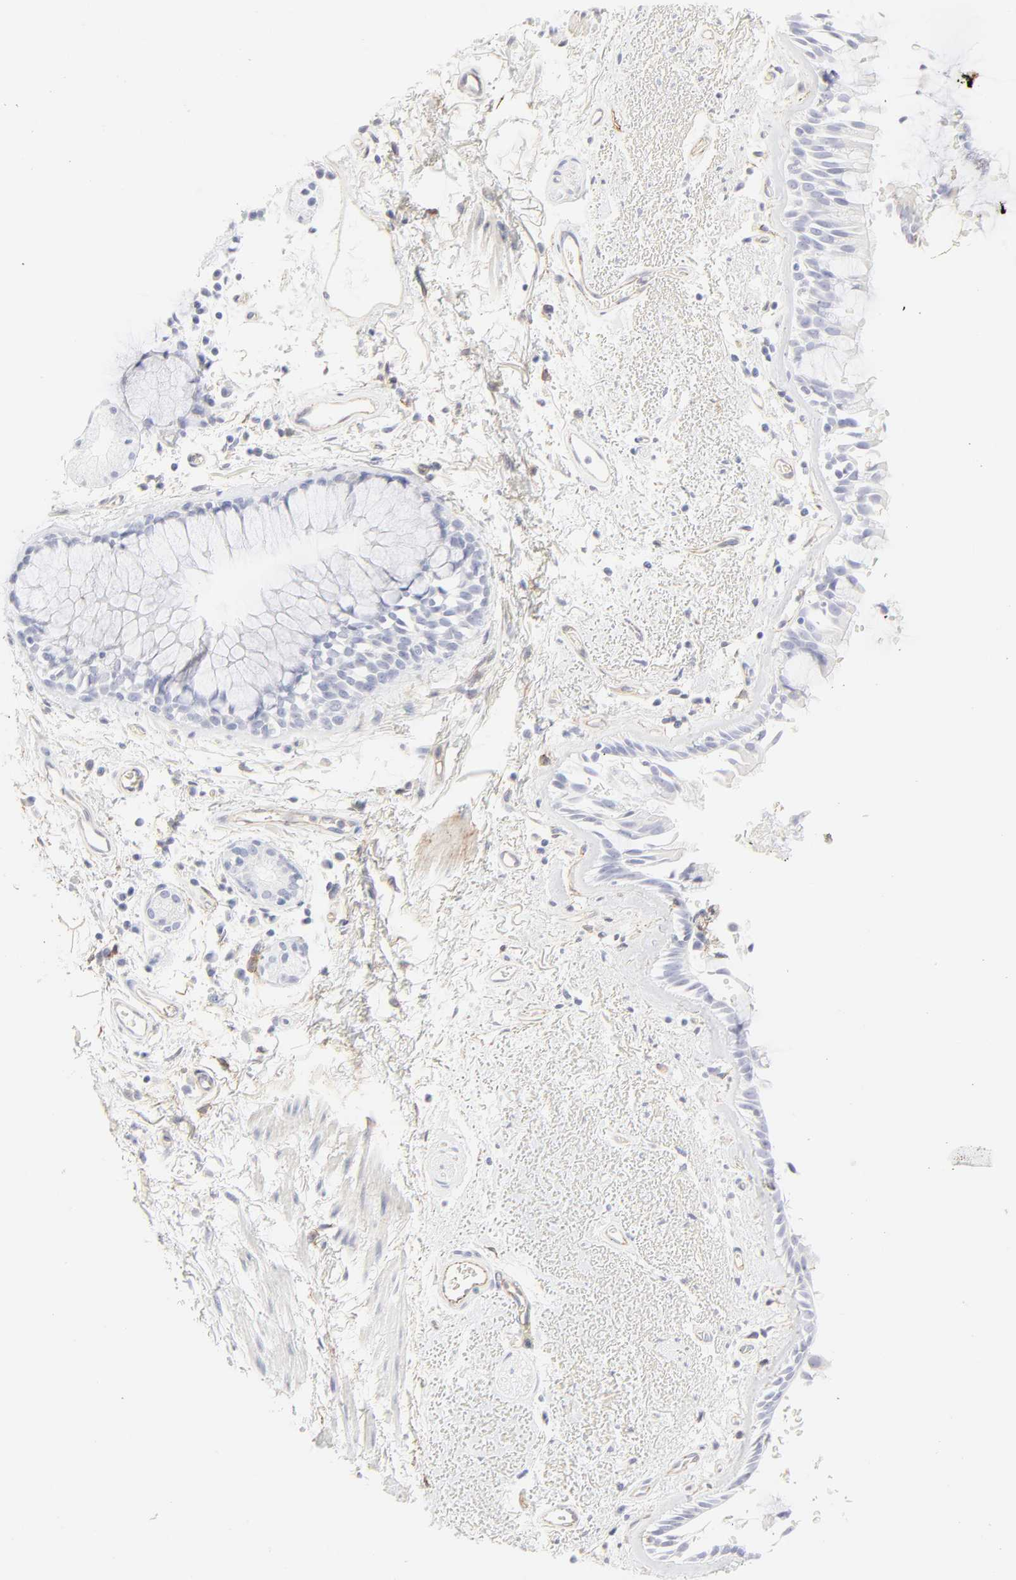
{"staining": {"intensity": "negative", "quantity": "none", "location": "none"}, "tissue": "bronchus", "cell_type": "Respiratory epithelial cells", "image_type": "normal", "snomed": [{"axis": "morphology", "description": "Normal tissue, NOS"}, {"axis": "morphology", "description": "Adenocarcinoma, NOS"}, {"axis": "topography", "description": "Bronchus"}, {"axis": "topography", "description": "Lung"}], "caption": "Immunohistochemistry image of normal bronchus stained for a protein (brown), which shows no expression in respiratory epithelial cells. (DAB (3,3'-diaminobenzidine) IHC, high magnification).", "gene": "ITGA5", "patient": {"sex": "male", "age": 71}}